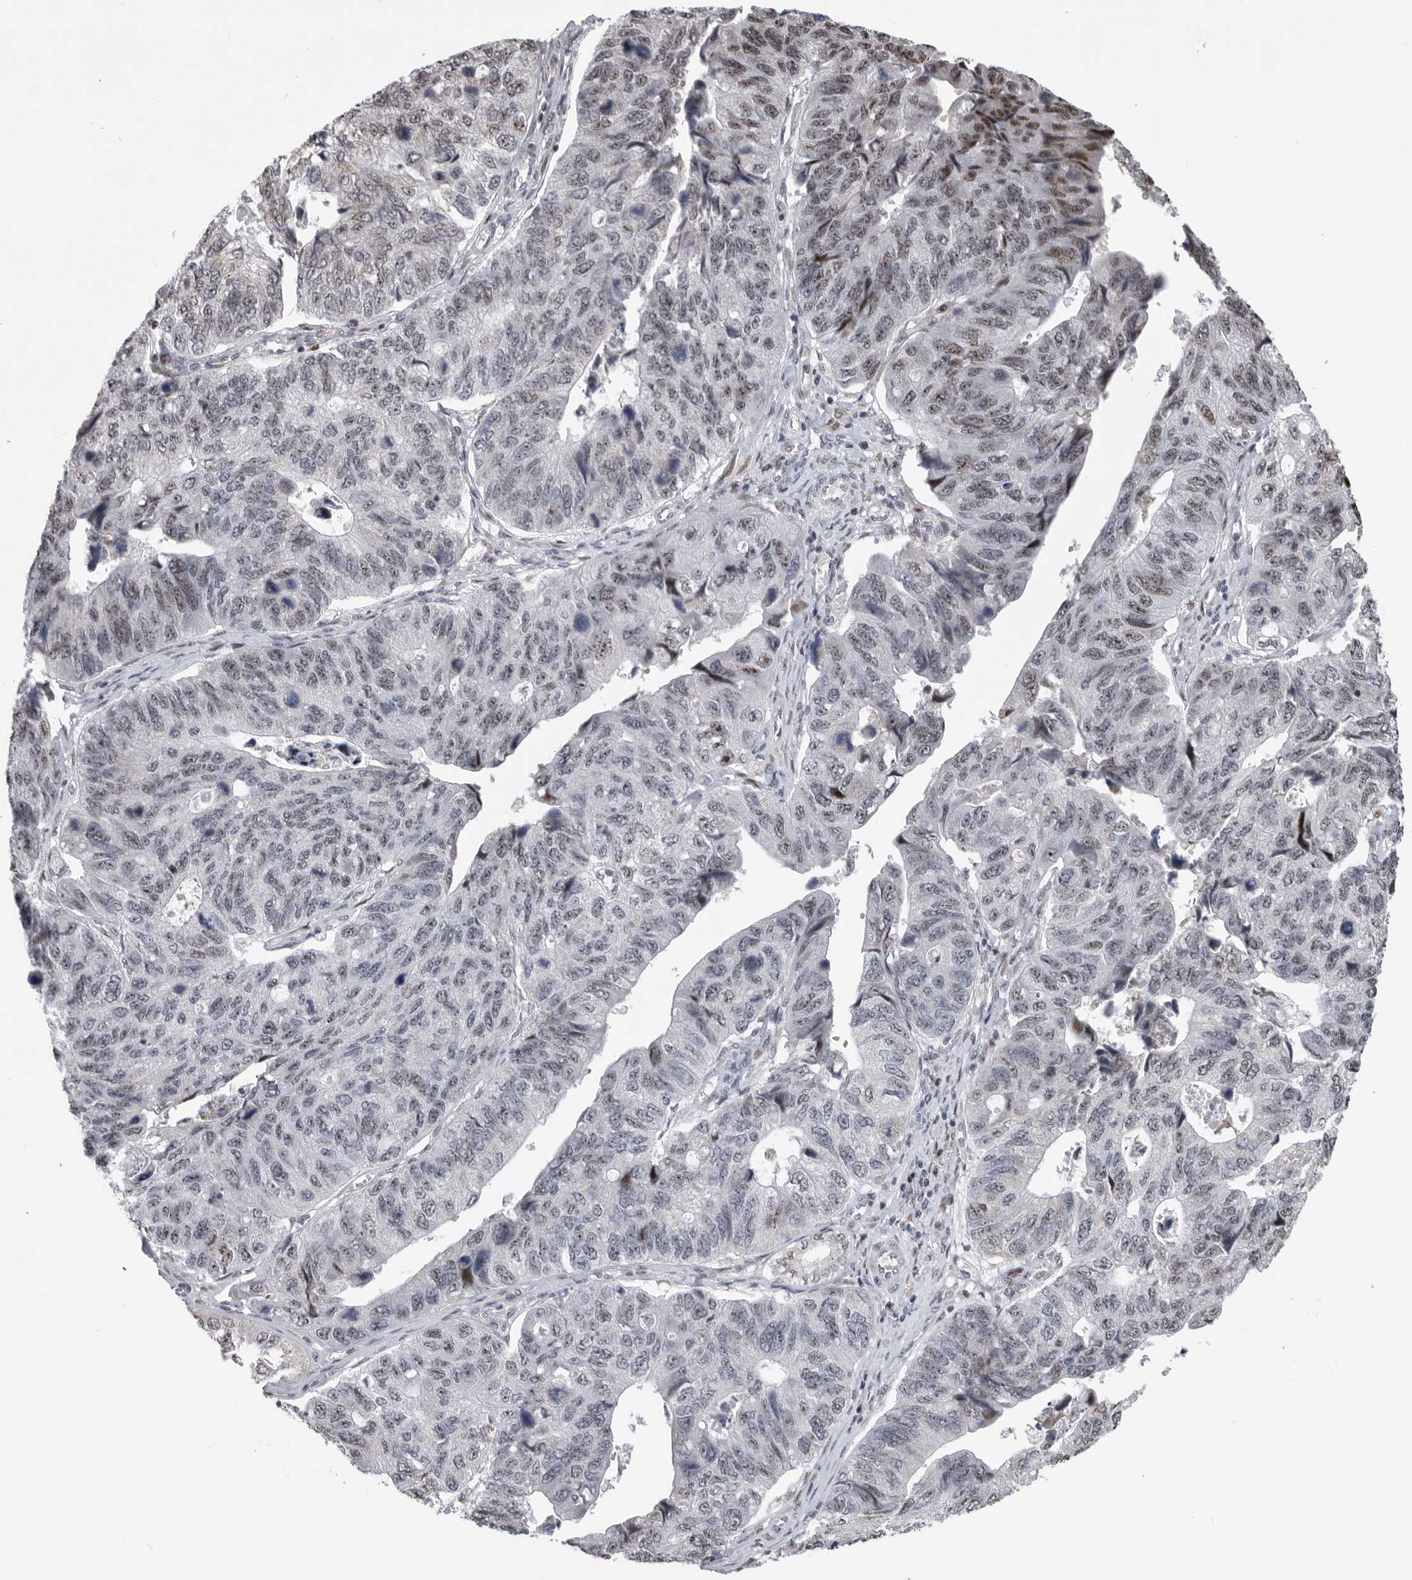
{"staining": {"intensity": "moderate", "quantity": "<25%", "location": "nuclear"}, "tissue": "stomach cancer", "cell_type": "Tumor cells", "image_type": "cancer", "snomed": [{"axis": "morphology", "description": "Adenocarcinoma, NOS"}, {"axis": "topography", "description": "Stomach"}], "caption": "Protein staining of stomach cancer tissue exhibits moderate nuclear staining in about <25% of tumor cells.", "gene": "PCMTD1", "patient": {"sex": "male", "age": 59}}